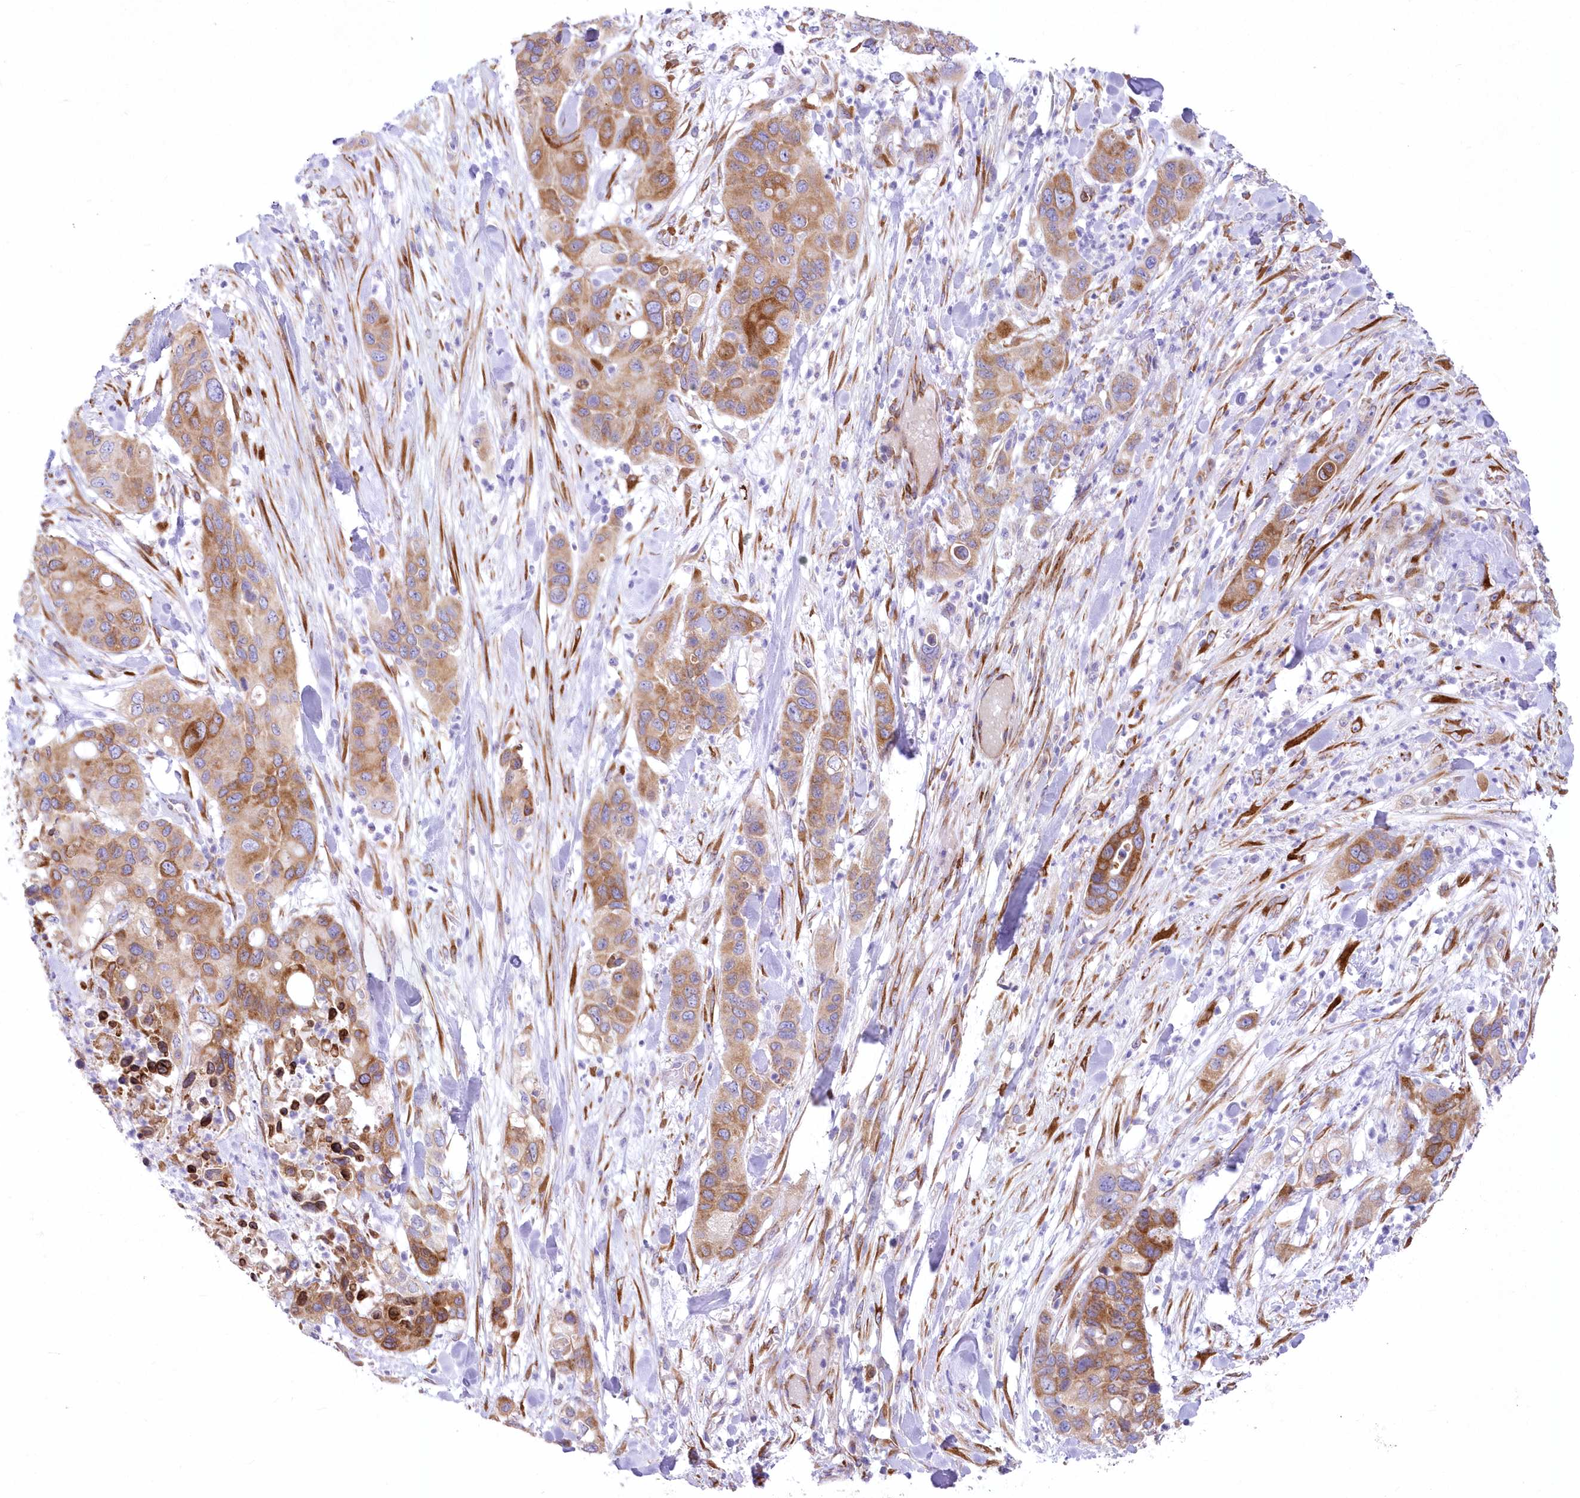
{"staining": {"intensity": "moderate", "quantity": ">75%", "location": "cytoplasmic/membranous"}, "tissue": "pancreatic cancer", "cell_type": "Tumor cells", "image_type": "cancer", "snomed": [{"axis": "morphology", "description": "Adenocarcinoma, NOS"}, {"axis": "topography", "description": "Pancreas"}], "caption": "Pancreatic cancer (adenocarcinoma) stained for a protein exhibits moderate cytoplasmic/membranous positivity in tumor cells. (Brightfield microscopy of DAB IHC at high magnification).", "gene": "YTHDC2", "patient": {"sex": "female", "age": 71}}